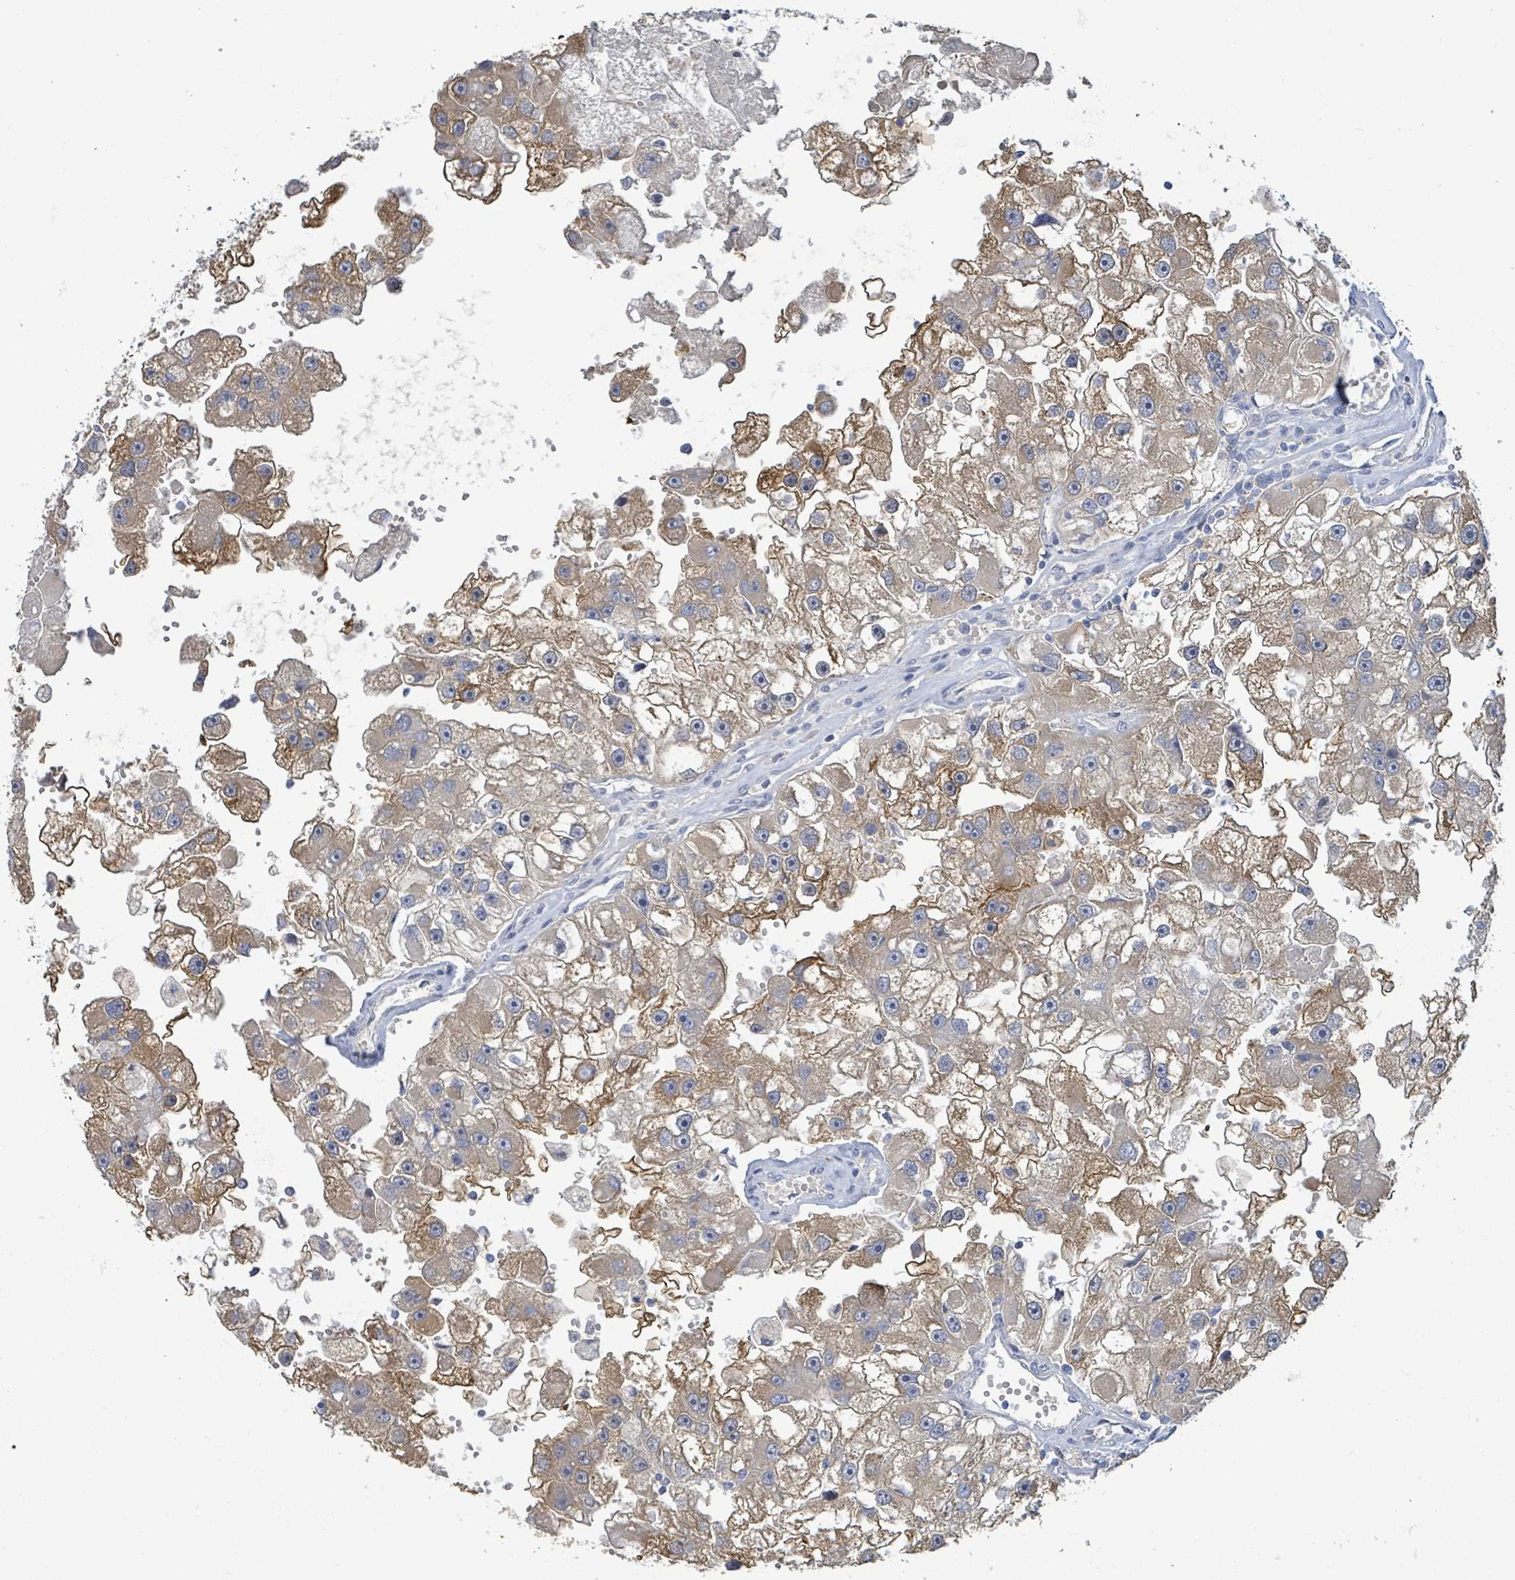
{"staining": {"intensity": "moderate", "quantity": "25%-75%", "location": "cytoplasmic/membranous"}, "tissue": "renal cancer", "cell_type": "Tumor cells", "image_type": "cancer", "snomed": [{"axis": "morphology", "description": "Adenocarcinoma, NOS"}, {"axis": "topography", "description": "Kidney"}], "caption": "Moderate cytoplasmic/membranous expression for a protein is present in approximately 25%-75% of tumor cells of renal cancer (adenocarcinoma) using immunohistochemistry.", "gene": "PGAM1", "patient": {"sex": "male", "age": 63}}